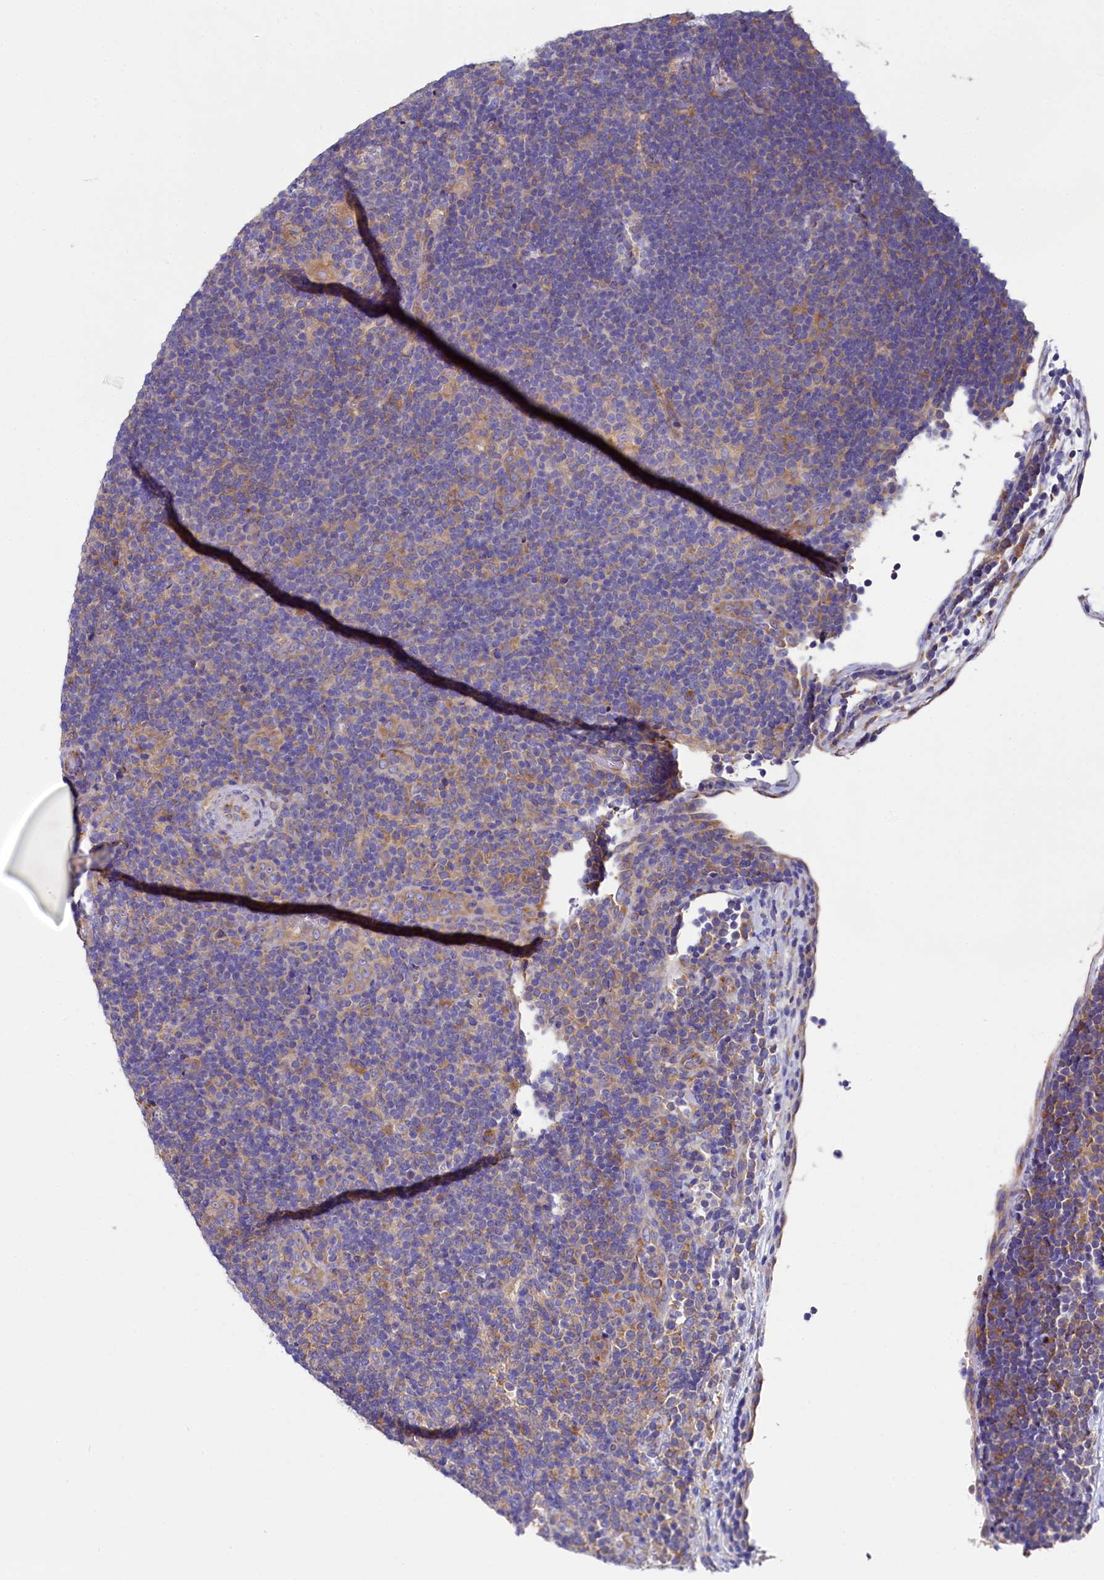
{"staining": {"intensity": "moderate", "quantity": ">75%", "location": "cytoplasmic/membranous"}, "tissue": "lymphoma", "cell_type": "Tumor cells", "image_type": "cancer", "snomed": [{"axis": "morphology", "description": "Hodgkin's disease, NOS"}, {"axis": "topography", "description": "Lymph node"}], "caption": "Human Hodgkin's disease stained with a brown dye exhibits moderate cytoplasmic/membranous positive expression in about >75% of tumor cells.", "gene": "QARS1", "patient": {"sex": "female", "age": 57}}